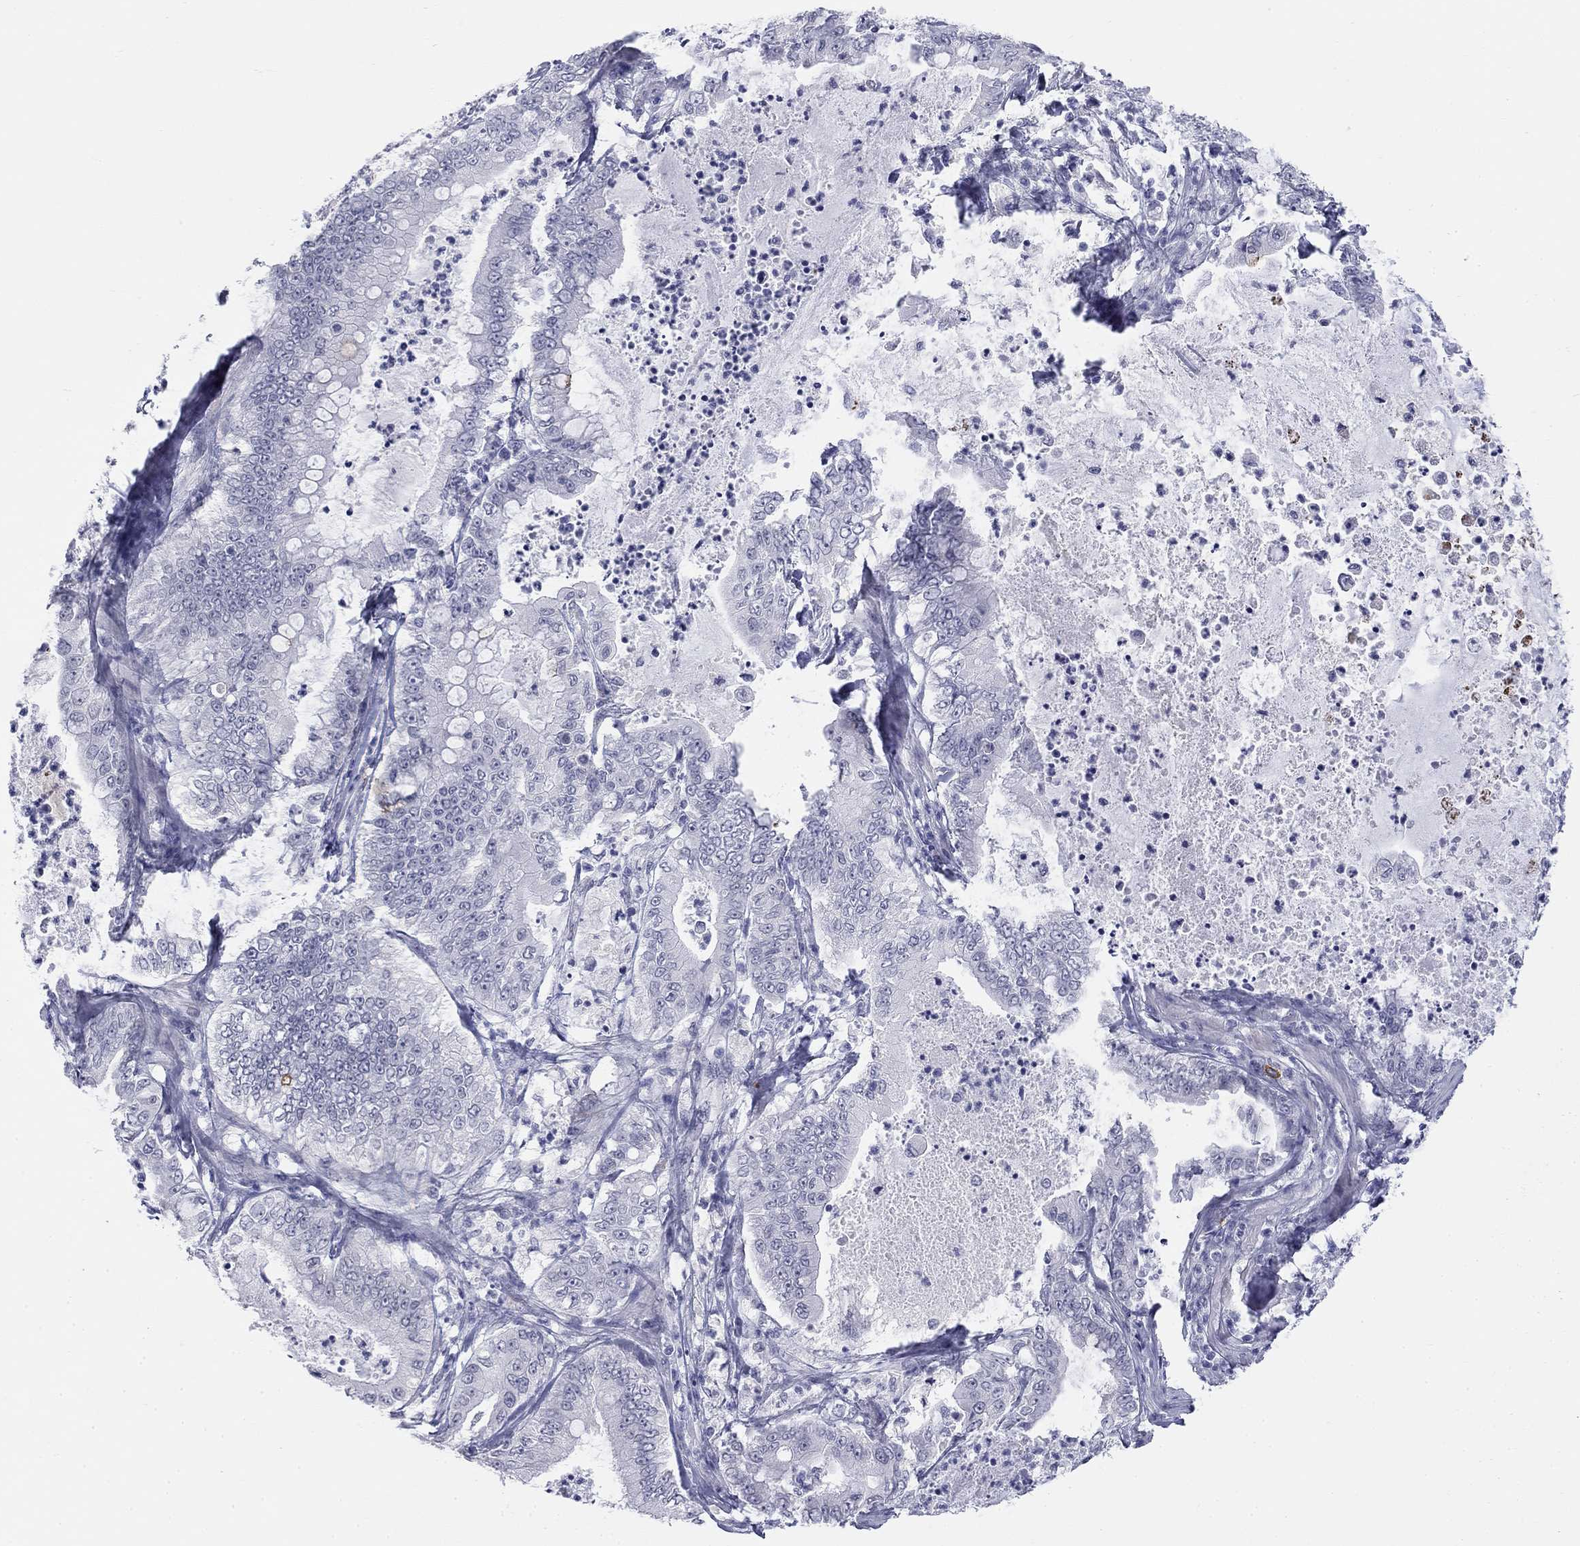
{"staining": {"intensity": "negative", "quantity": "none", "location": "none"}, "tissue": "pancreatic cancer", "cell_type": "Tumor cells", "image_type": "cancer", "snomed": [{"axis": "morphology", "description": "Adenocarcinoma, NOS"}, {"axis": "topography", "description": "Pancreas"}], "caption": "A high-resolution photomicrograph shows IHC staining of pancreatic cancer (adenocarcinoma), which reveals no significant staining in tumor cells.", "gene": "ECEL1", "patient": {"sex": "male", "age": 71}}